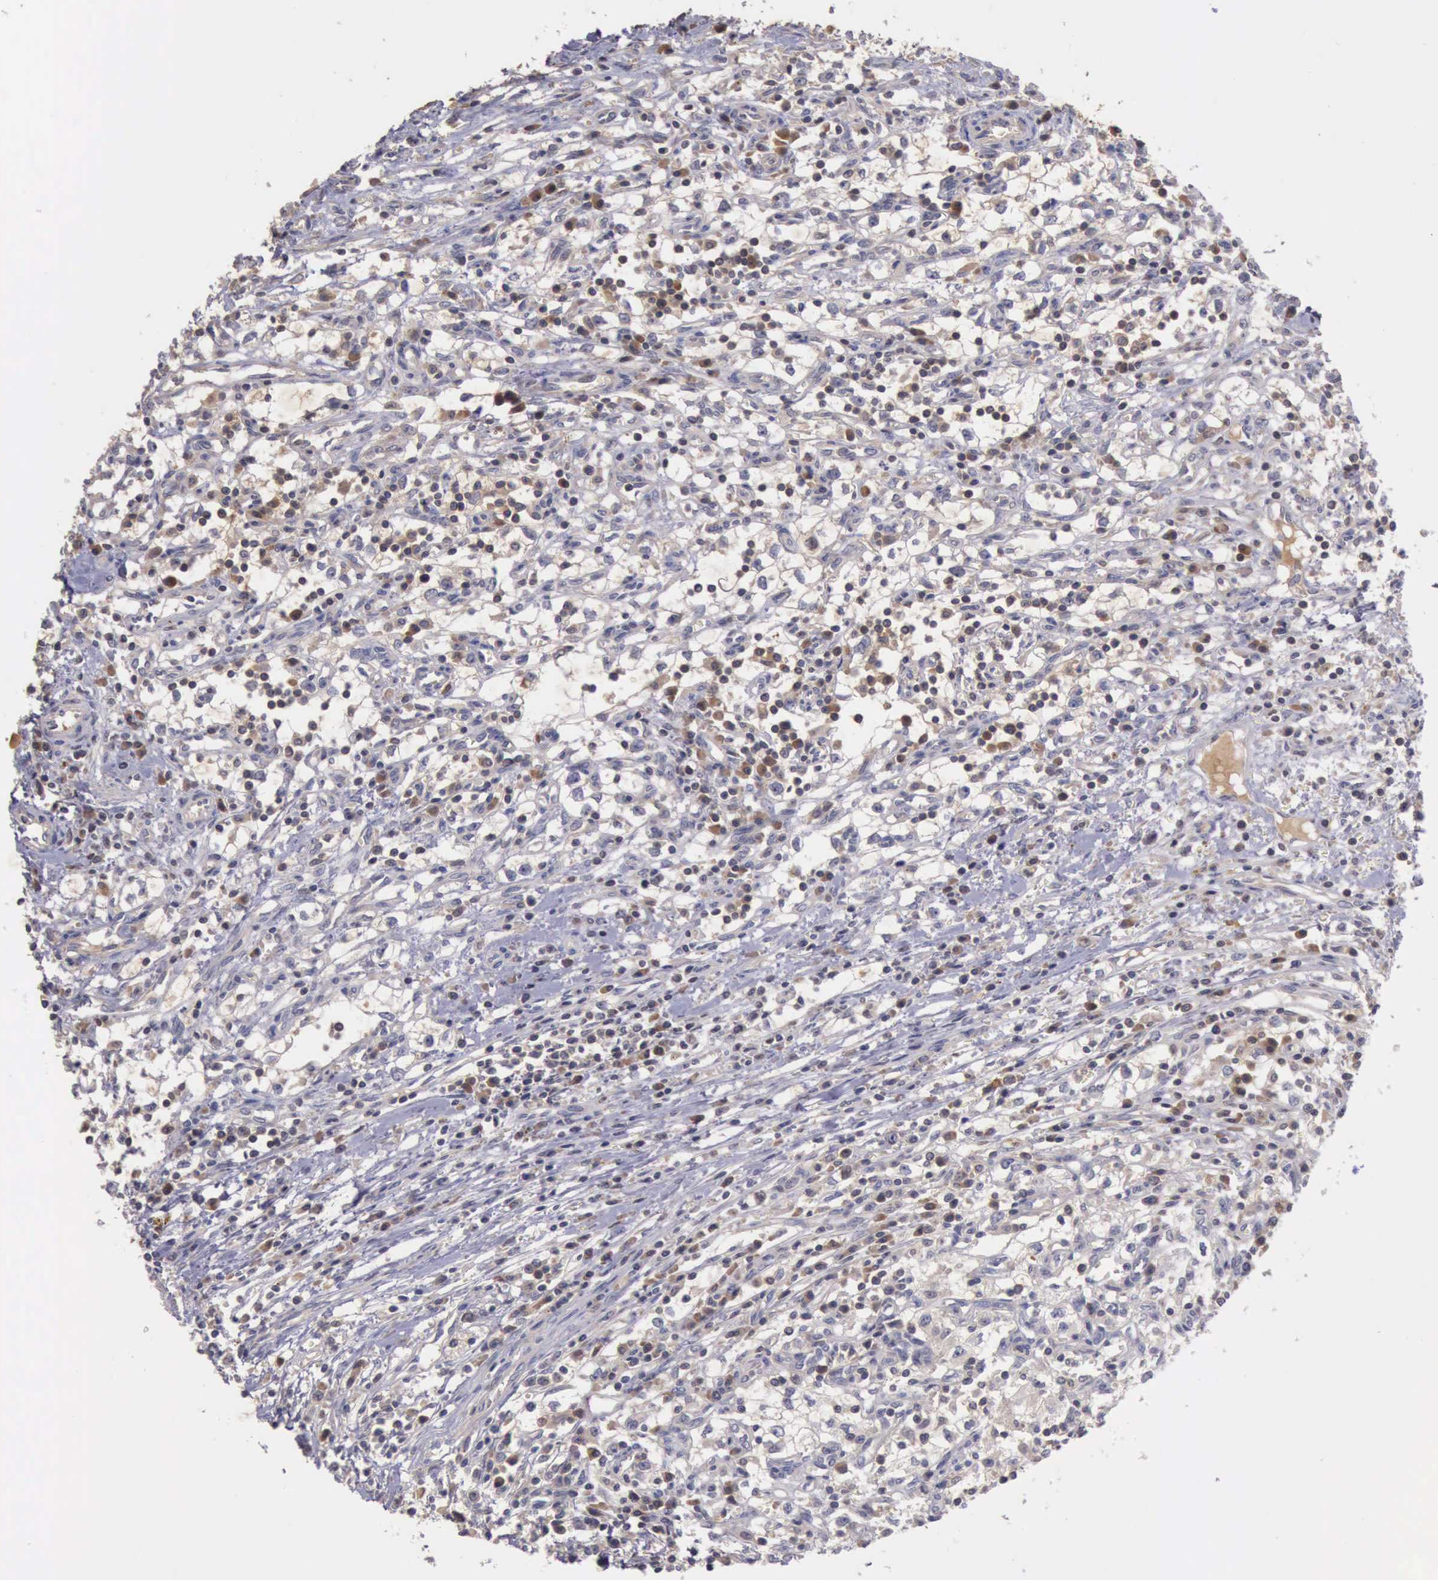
{"staining": {"intensity": "negative", "quantity": "none", "location": "none"}, "tissue": "renal cancer", "cell_type": "Tumor cells", "image_type": "cancer", "snomed": [{"axis": "morphology", "description": "Adenocarcinoma, NOS"}, {"axis": "topography", "description": "Kidney"}], "caption": "The immunohistochemistry photomicrograph has no significant expression in tumor cells of renal cancer tissue.", "gene": "RAB39B", "patient": {"sex": "male", "age": 82}}